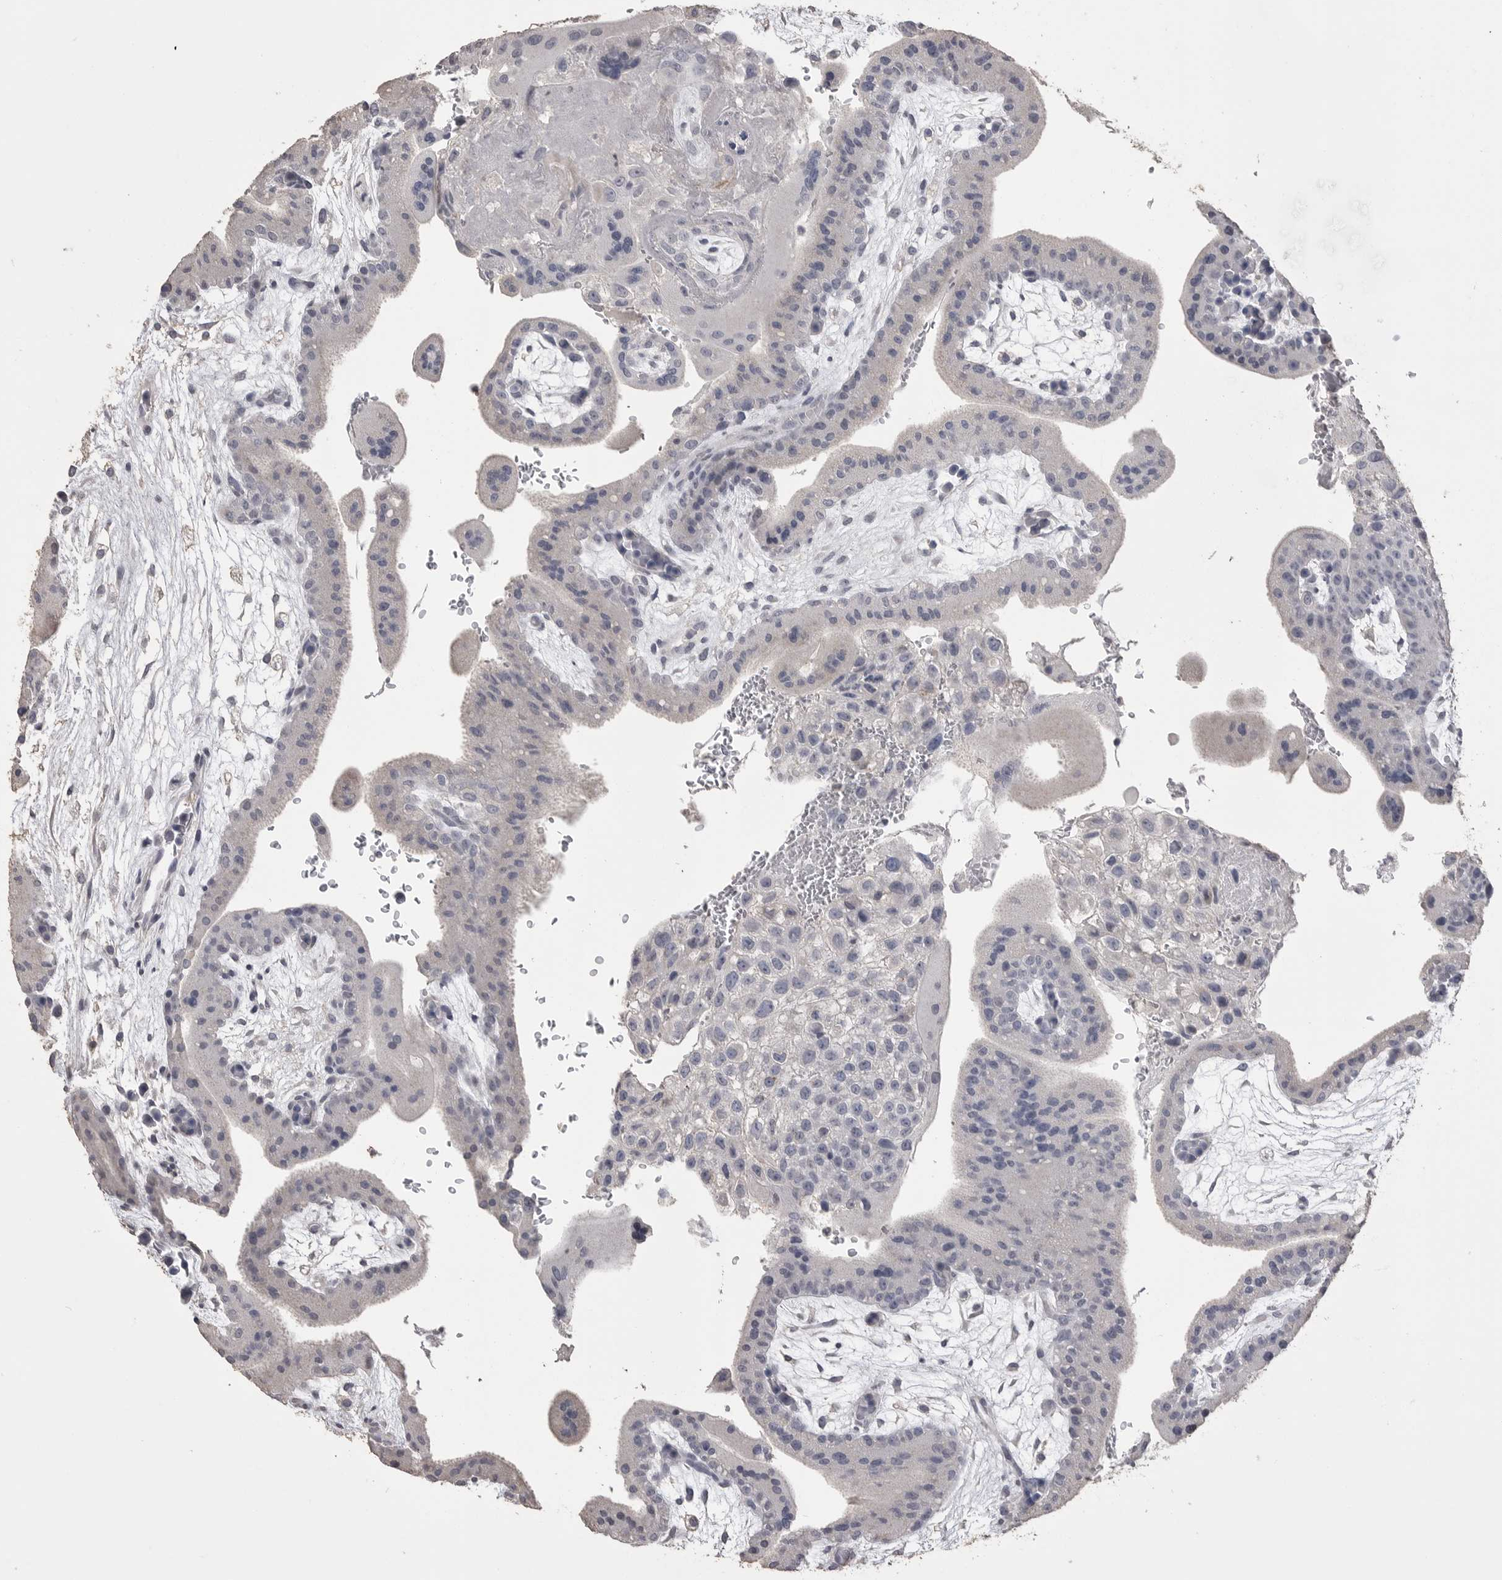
{"staining": {"intensity": "negative", "quantity": "none", "location": "none"}, "tissue": "placenta", "cell_type": "Decidual cells", "image_type": "normal", "snomed": [{"axis": "morphology", "description": "Normal tissue, NOS"}, {"axis": "topography", "description": "Placenta"}], "caption": "Immunohistochemistry image of normal placenta: placenta stained with DAB (3,3'-diaminobenzidine) demonstrates no significant protein staining in decidual cells.", "gene": "MMP7", "patient": {"sex": "female", "age": 35}}